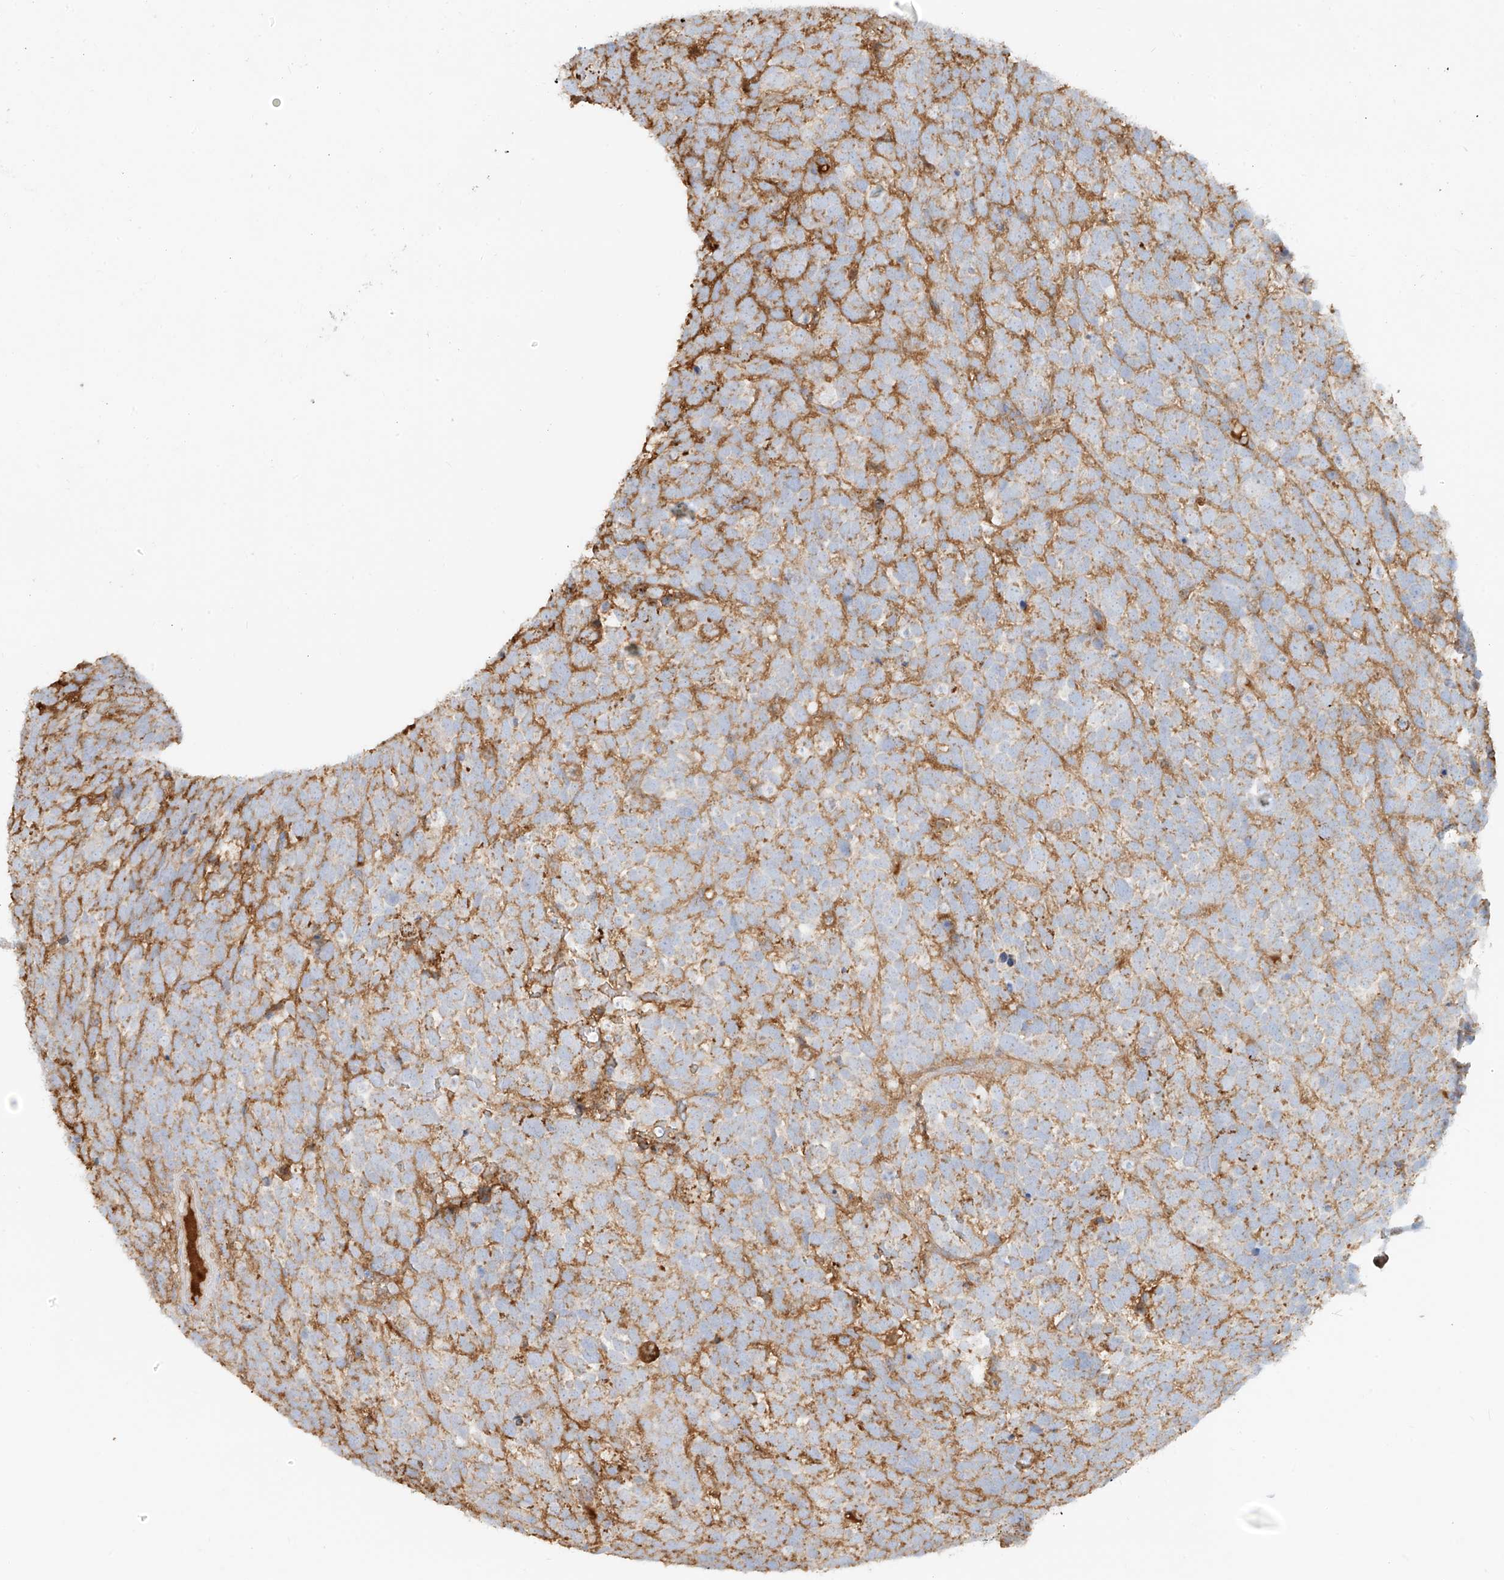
{"staining": {"intensity": "negative", "quantity": "none", "location": "none"}, "tissue": "urothelial cancer", "cell_type": "Tumor cells", "image_type": "cancer", "snomed": [{"axis": "morphology", "description": "Urothelial carcinoma, High grade"}, {"axis": "topography", "description": "Urinary bladder"}], "caption": "Tumor cells are negative for protein expression in human urothelial cancer.", "gene": "OCSTAMP", "patient": {"sex": "female", "age": 82}}